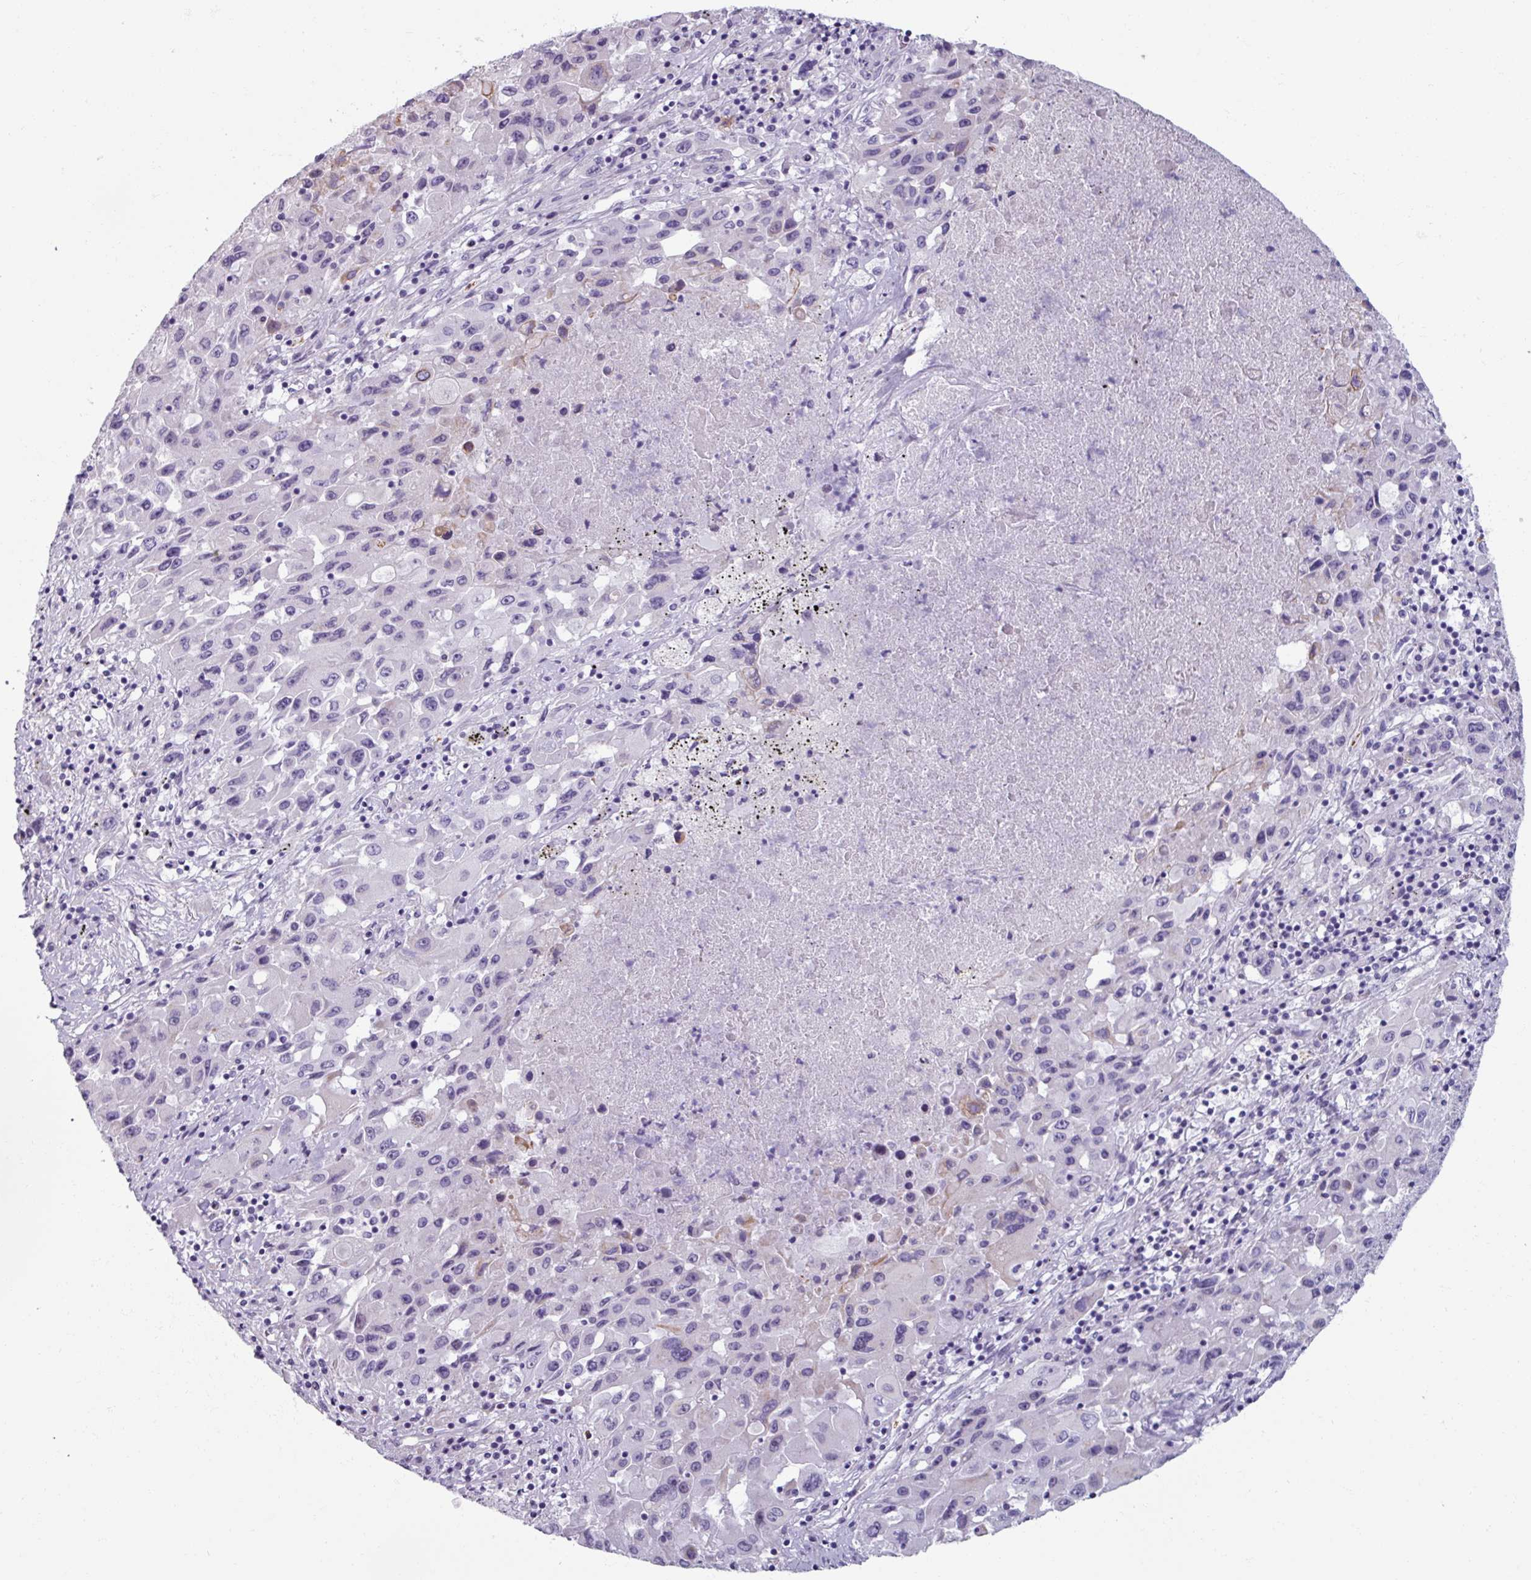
{"staining": {"intensity": "negative", "quantity": "none", "location": "none"}, "tissue": "lung cancer", "cell_type": "Tumor cells", "image_type": "cancer", "snomed": [{"axis": "morphology", "description": "Squamous cell carcinoma, NOS"}, {"axis": "topography", "description": "Lung"}], "caption": "Tumor cells are negative for protein expression in human lung cancer (squamous cell carcinoma). (DAB (3,3'-diaminobenzidine) immunohistochemistry (IHC) visualized using brightfield microscopy, high magnification).", "gene": "SPESP1", "patient": {"sex": "male", "age": 63}}